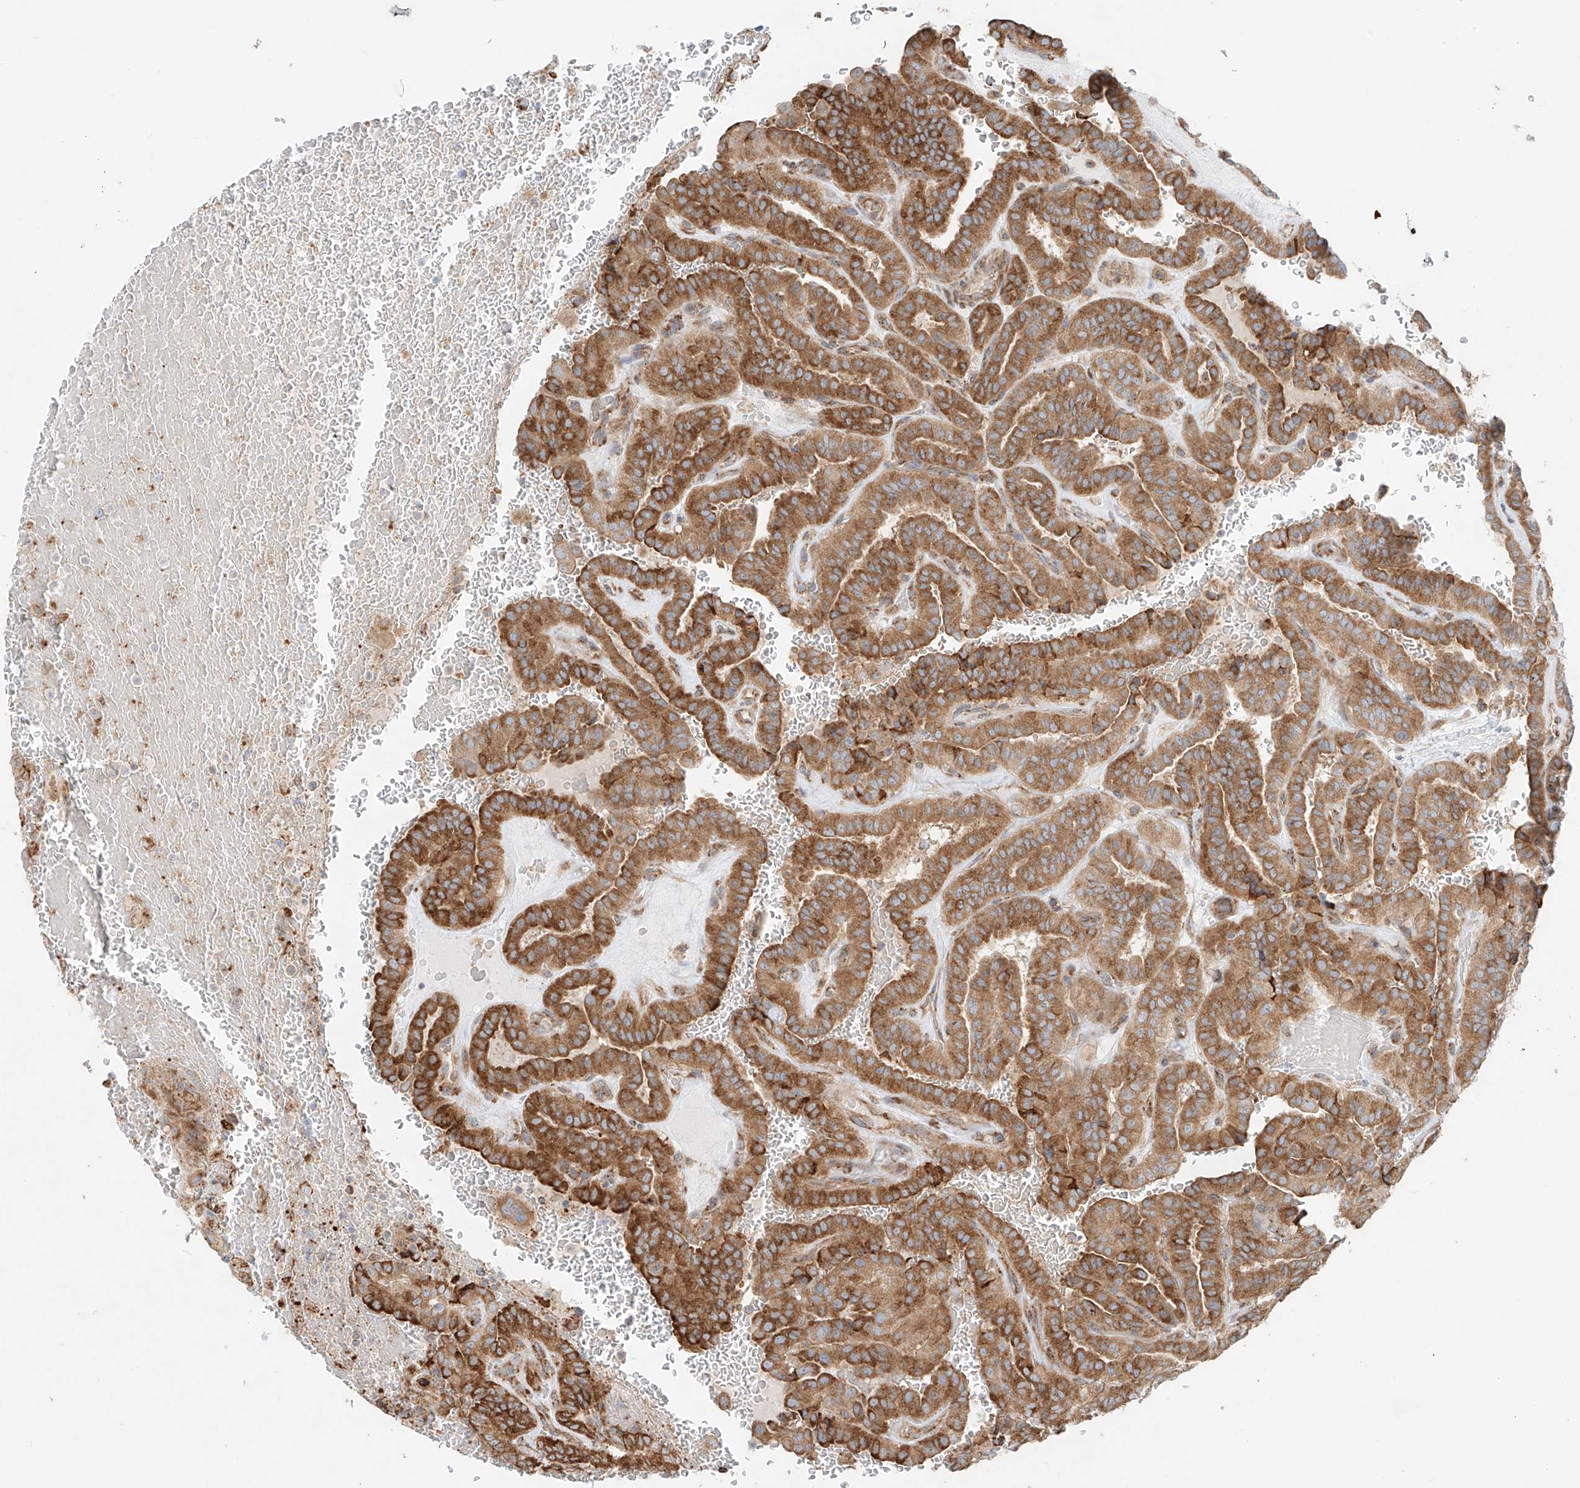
{"staining": {"intensity": "strong", "quantity": ">75%", "location": "cytoplasmic/membranous"}, "tissue": "thyroid cancer", "cell_type": "Tumor cells", "image_type": "cancer", "snomed": [{"axis": "morphology", "description": "Papillary adenocarcinoma, NOS"}, {"axis": "topography", "description": "Thyroid gland"}], "caption": "Immunohistochemistry (IHC) of human papillary adenocarcinoma (thyroid) reveals high levels of strong cytoplasmic/membranous positivity in approximately >75% of tumor cells.", "gene": "EIPR1", "patient": {"sex": "male", "age": 77}}